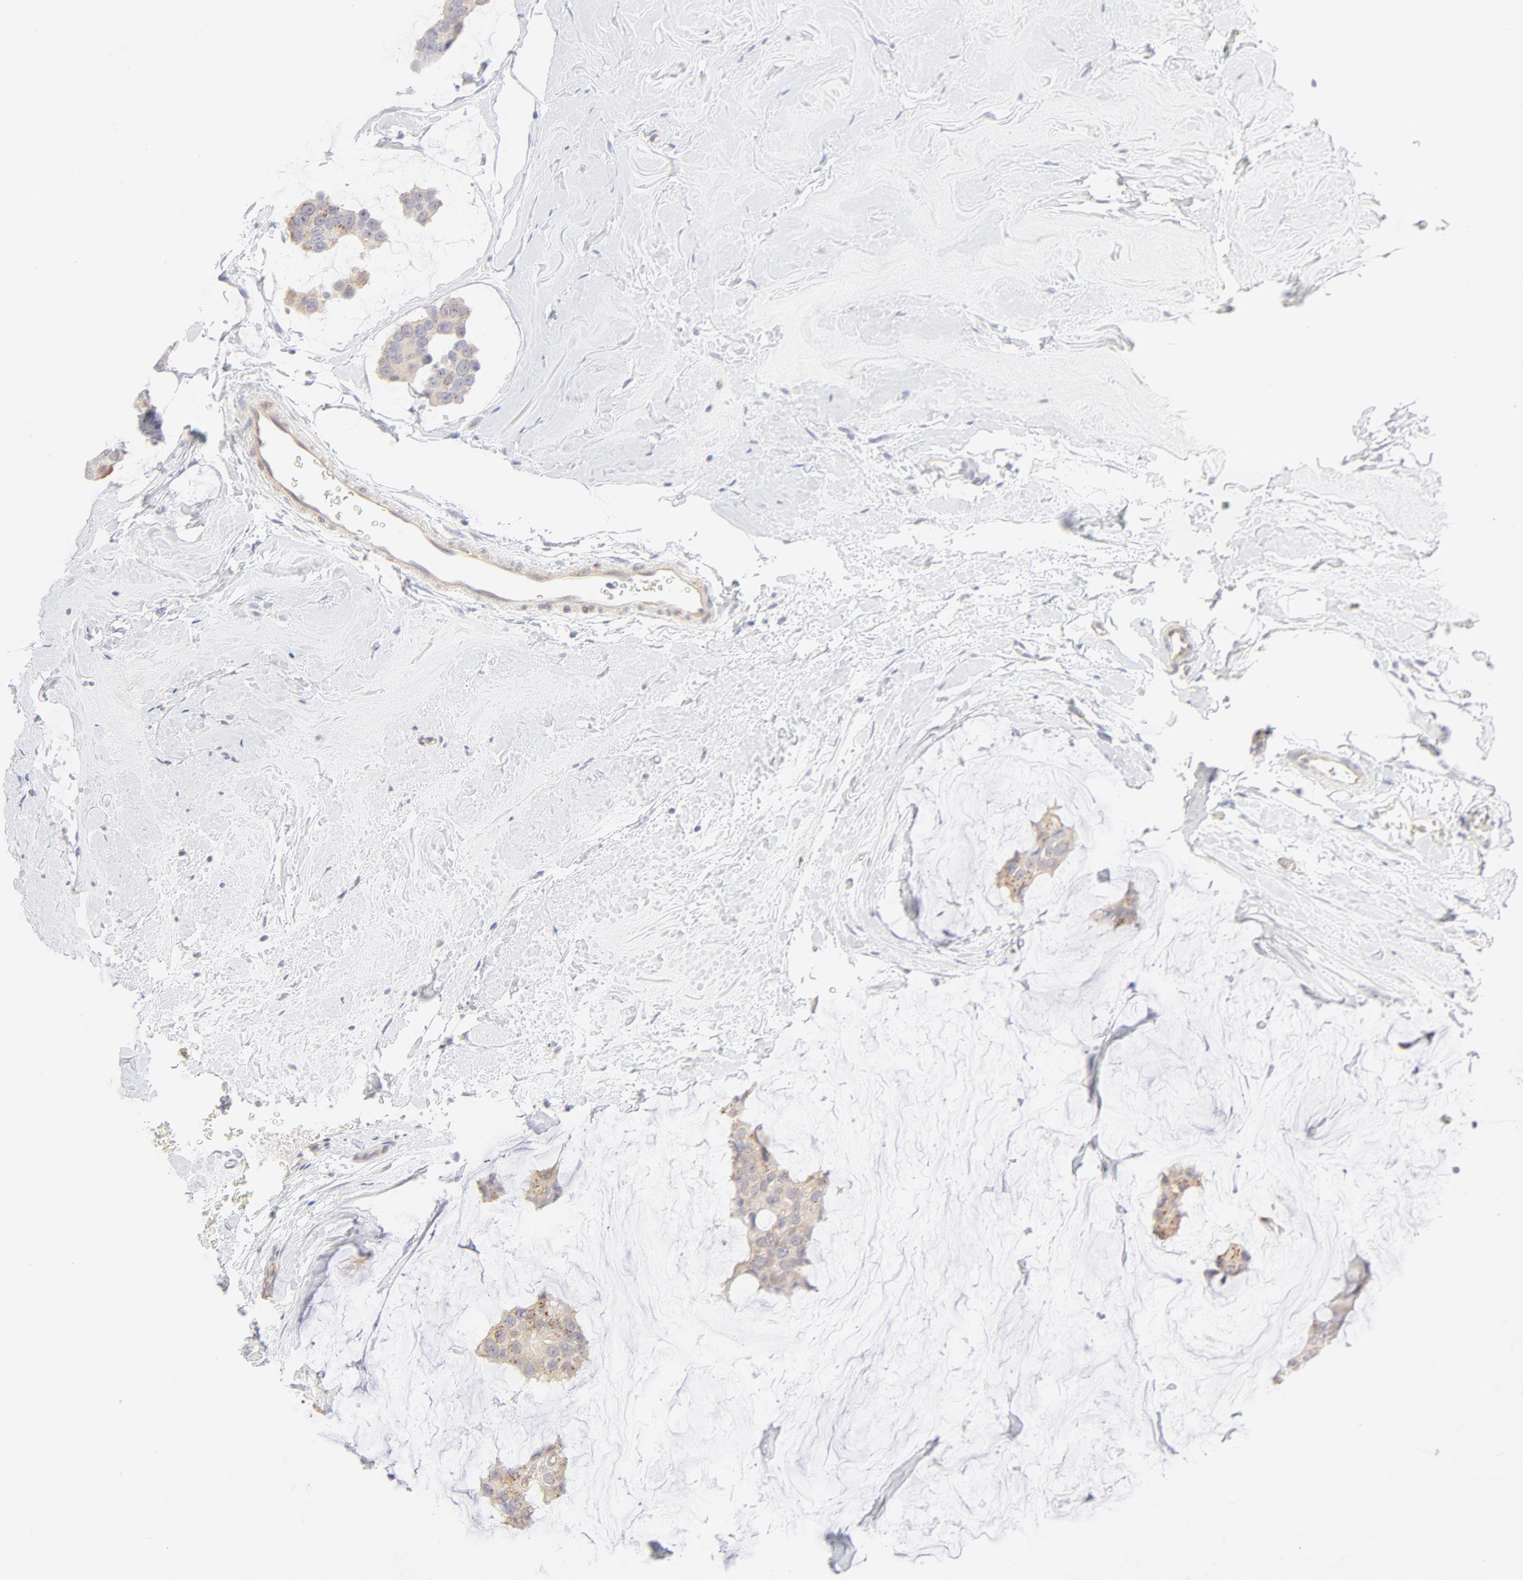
{"staining": {"intensity": "moderate", "quantity": ">75%", "location": "cytoplasmic/membranous"}, "tissue": "breast cancer", "cell_type": "Tumor cells", "image_type": "cancer", "snomed": [{"axis": "morphology", "description": "Normal tissue, NOS"}, {"axis": "morphology", "description": "Duct carcinoma"}, {"axis": "topography", "description": "Breast"}], "caption": "Protein staining displays moderate cytoplasmic/membranous expression in approximately >75% of tumor cells in intraductal carcinoma (breast).", "gene": "NKX2-2", "patient": {"sex": "female", "age": 50}}